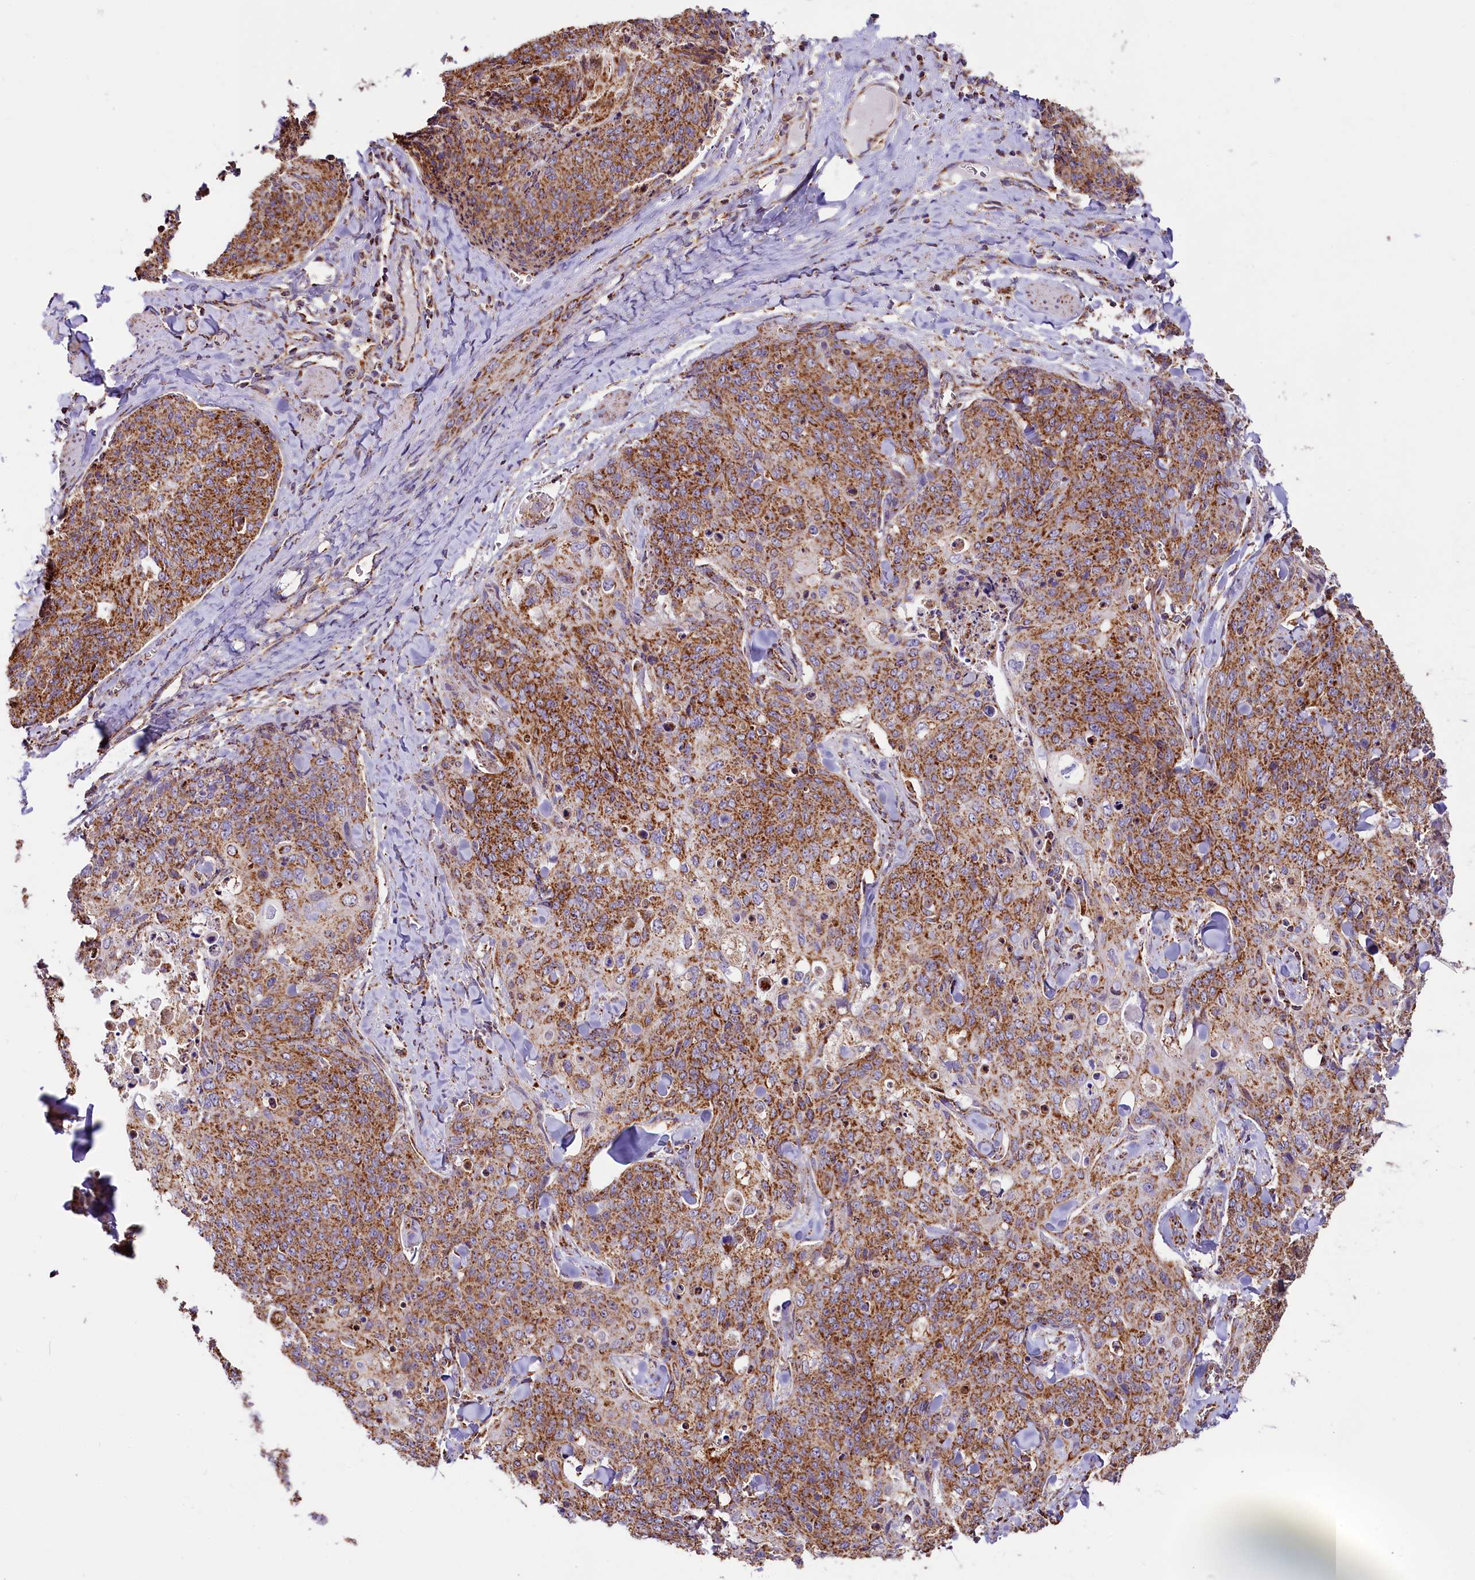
{"staining": {"intensity": "strong", "quantity": ">75%", "location": "cytoplasmic/membranous"}, "tissue": "skin cancer", "cell_type": "Tumor cells", "image_type": "cancer", "snomed": [{"axis": "morphology", "description": "Squamous cell carcinoma, NOS"}, {"axis": "topography", "description": "Skin"}, {"axis": "topography", "description": "Vulva"}], "caption": "Human skin cancer stained for a protein (brown) shows strong cytoplasmic/membranous positive staining in approximately >75% of tumor cells.", "gene": "NDUFA8", "patient": {"sex": "female", "age": 85}}